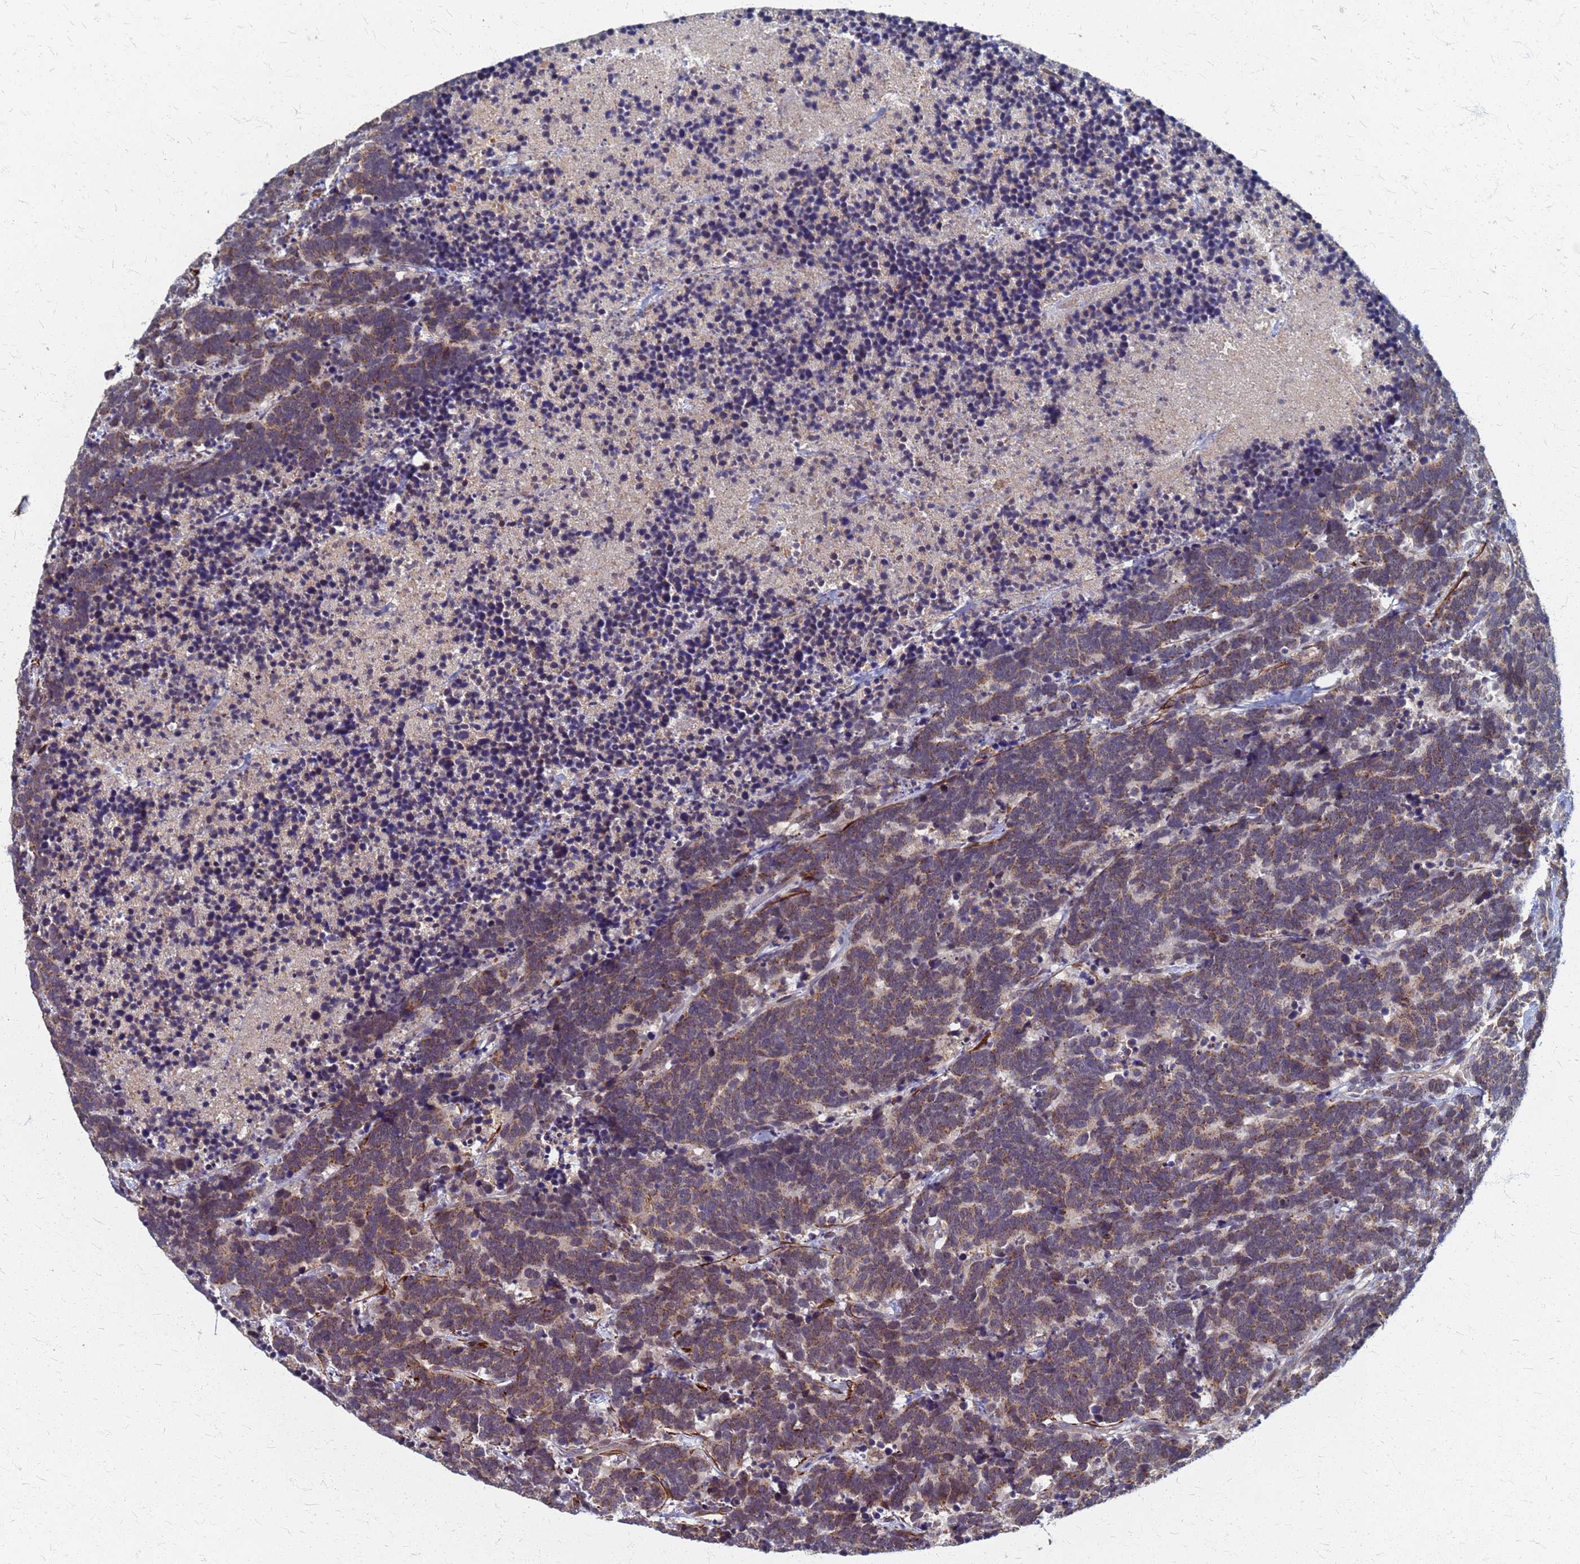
{"staining": {"intensity": "moderate", "quantity": ">75%", "location": "cytoplasmic/membranous"}, "tissue": "carcinoid", "cell_type": "Tumor cells", "image_type": "cancer", "snomed": [{"axis": "morphology", "description": "Carcinoma, NOS"}, {"axis": "morphology", "description": "Carcinoid, malignant, NOS"}, {"axis": "topography", "description": "Urinary bladder"}], "caption": "Moderate cytoplasmic/membranous protein expression is seen in about >75% of tumor cells in carcinoid.", "gene": "ATPAF1", "patient": {"sex": "male", "age": 57}}